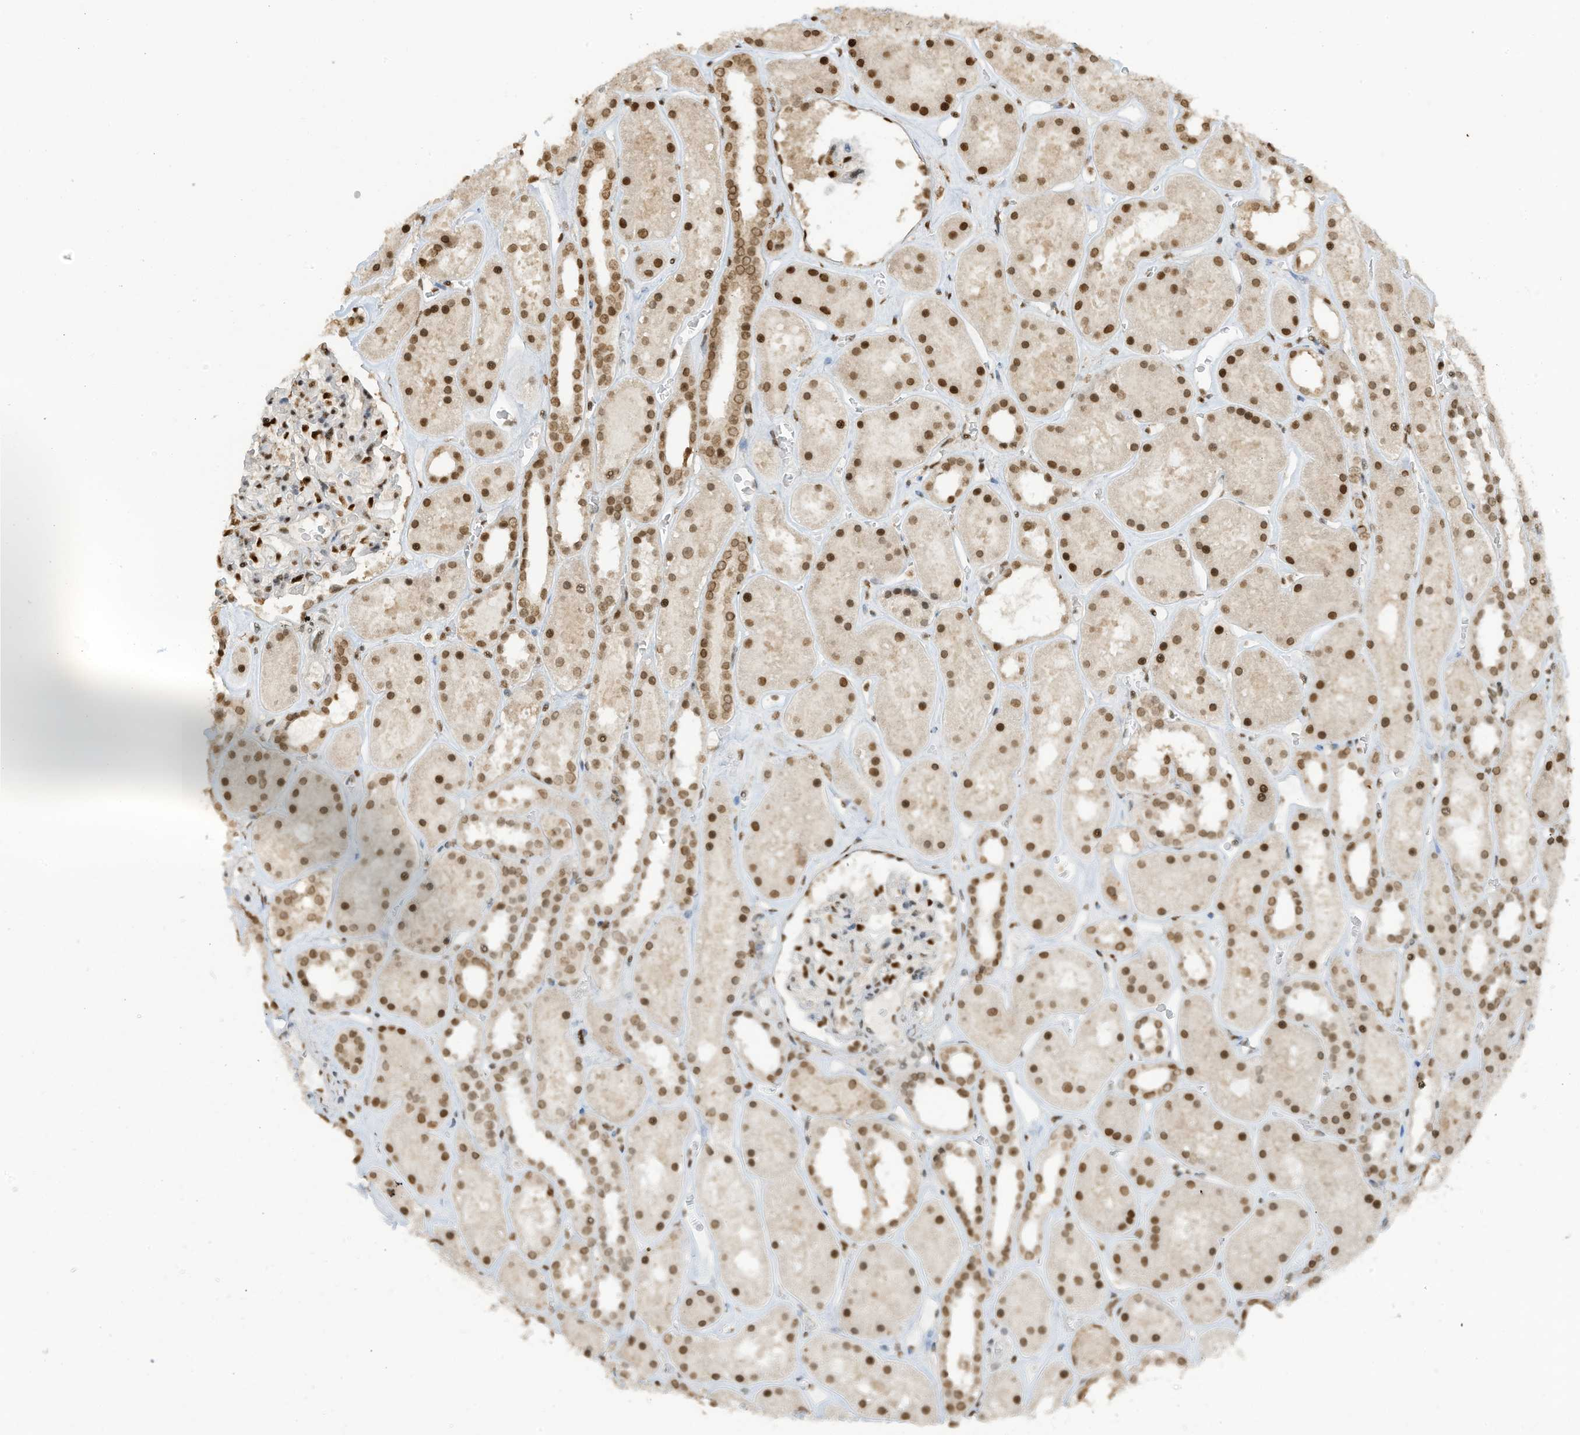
{"staining": {"intensity": "strong", "quantity": "25%-75%", "location": "nuclear"}, "tissue": "kidney", "cell_type": "Cells in glomeruli", "image_type": "normal", "snomed": [{"axis": "morphology", "description": "Normal tissue, NOS"}, {"axis": "topography", "description": "Kidney"}], "caption": "Protein staining by IHC displays strong nuclear positivity in approximately 25%-75% of cells in glomeruli in unremarkable kidney.", "gene": "KPNB1", "patient": {"sex": "female", "age": 41}}